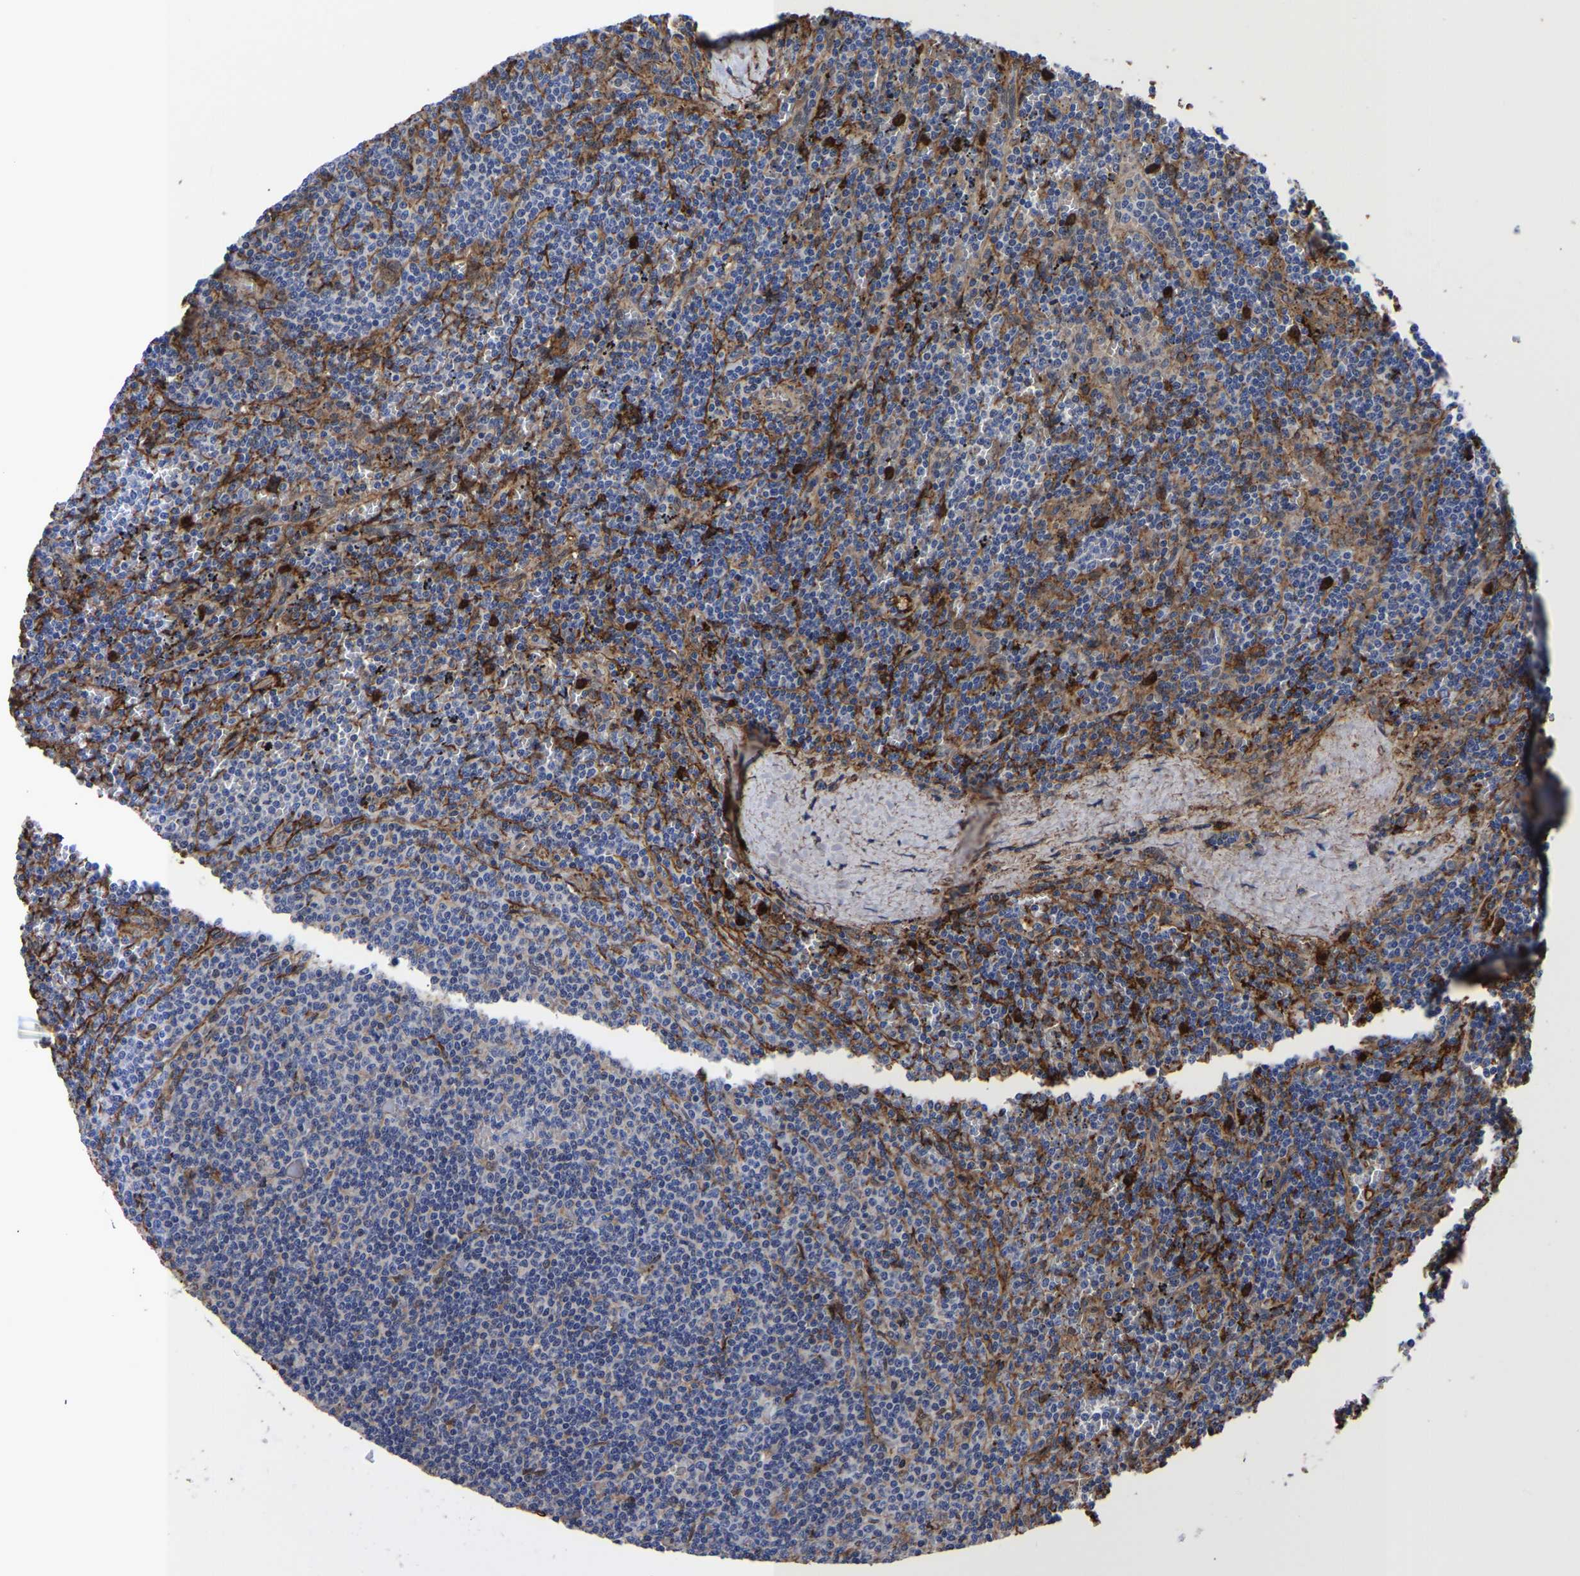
{"staining": {"intensity": "negative", "quantity": "none", "location": "none"}, "tissue": "lymphoma", "cell_type": "Tumor cells", "image_type": "cancer", "snomed": [{"axis": "morphology", "description": "Malignant lymphoma, non-Hodgkin's type, Low grade"}, {"axis": "topography", "description": "Spleen"}], "caption": "Malignant lymphoma, non-Hodgkin's type (low-grade) was stained to show a protein in brown. There is no significant positivity in tumor cells. (DAB immunohistochemistry (IHC), high magnification).", "gene": "LIF", "patient": {"sex": "female", "age": 50}}